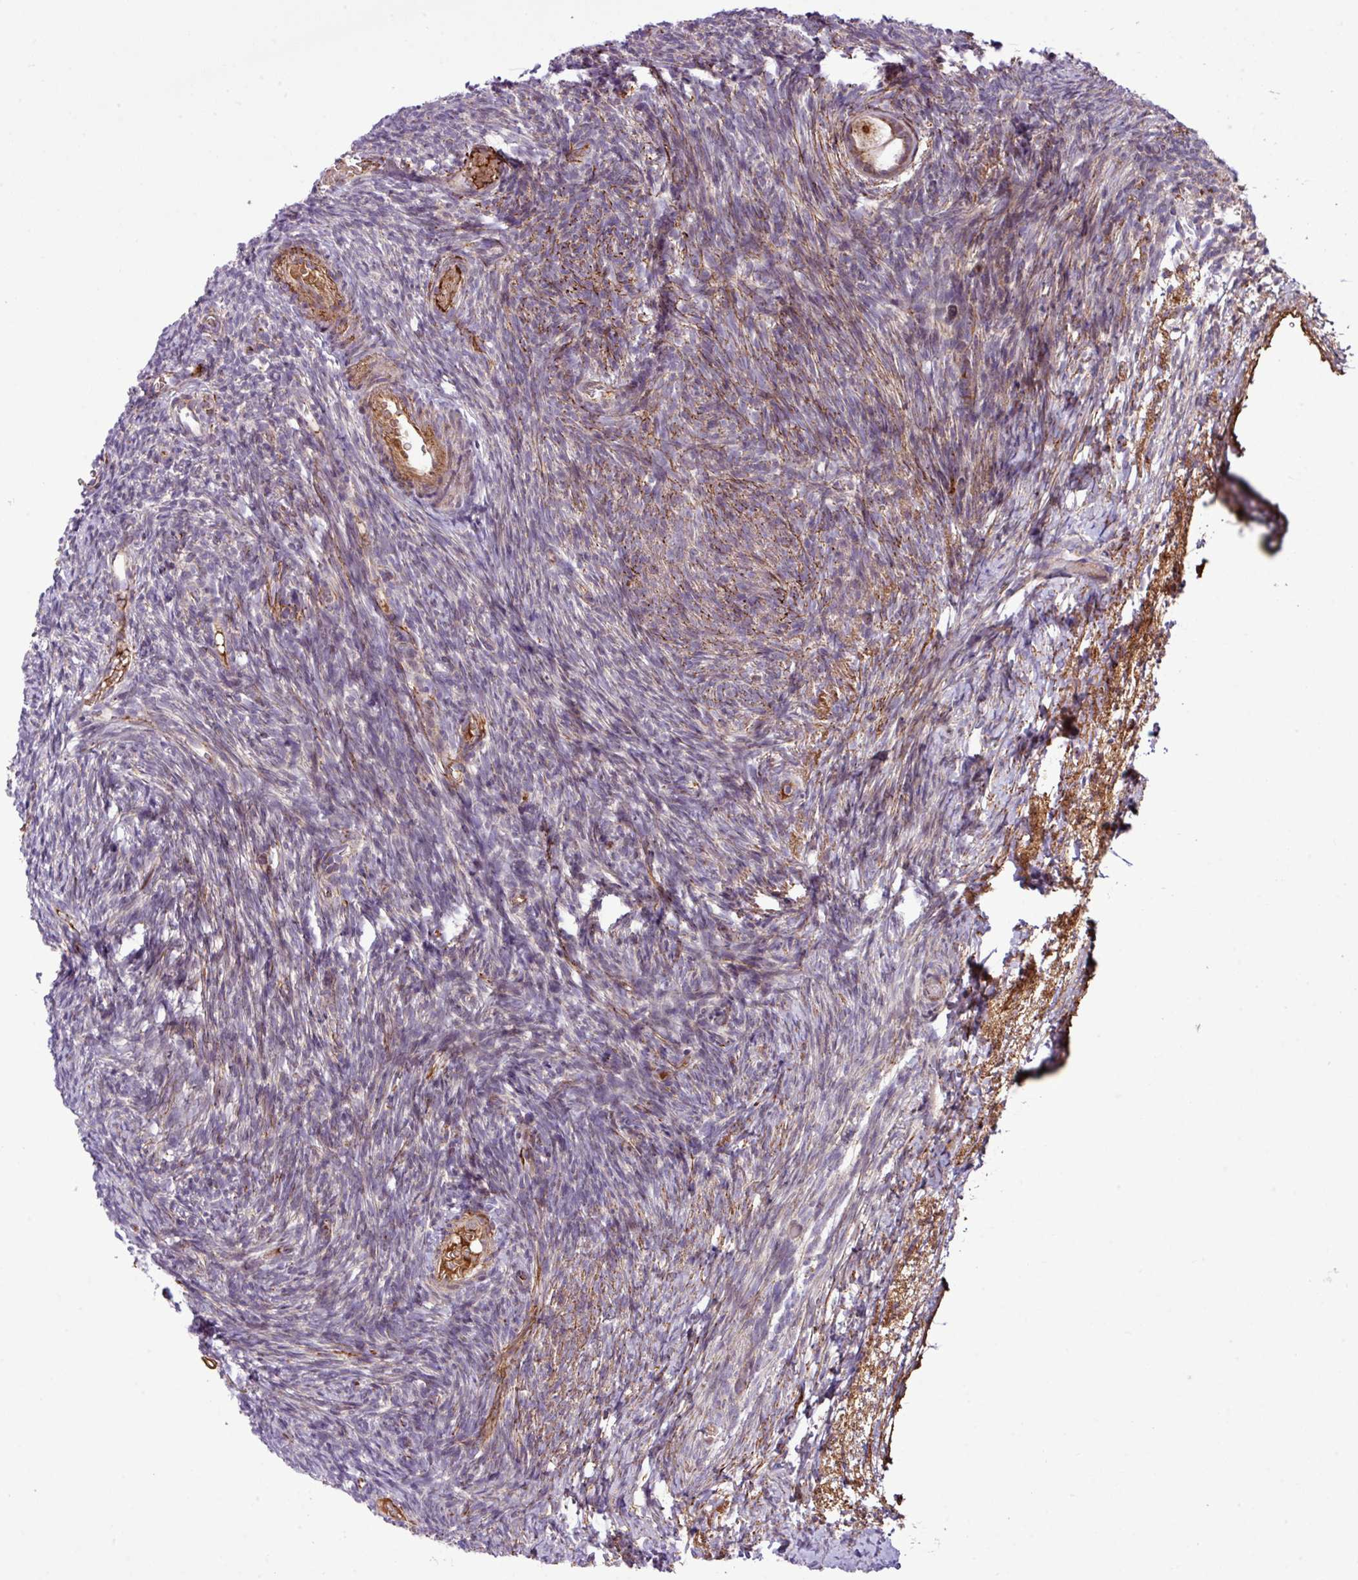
{"staining": {"intensity": "moderate", "quantity": "25%-75%", "location": "cytoplasmic/membranous"}, "tissue": "ovary", "cell_type": "Follicle cells", "image_type": "normal", "snomed": [{"axis": "morphology", "description": "Normal tissue, NOS"}, {"axis": "topography", "description": "Ovary"}], "caption": "DAB (3,3'-diaminobenzidine) immunohistochemical staining of normal ovary exhibits moderate cytoplasmic/membranous protein positivity in about 25%-75% of follicle cells. (Brightfield microscopy of DAB IHC at high magnification).", "gene": "ZNF569", "patient": {"sex": "female", "age": 39}}